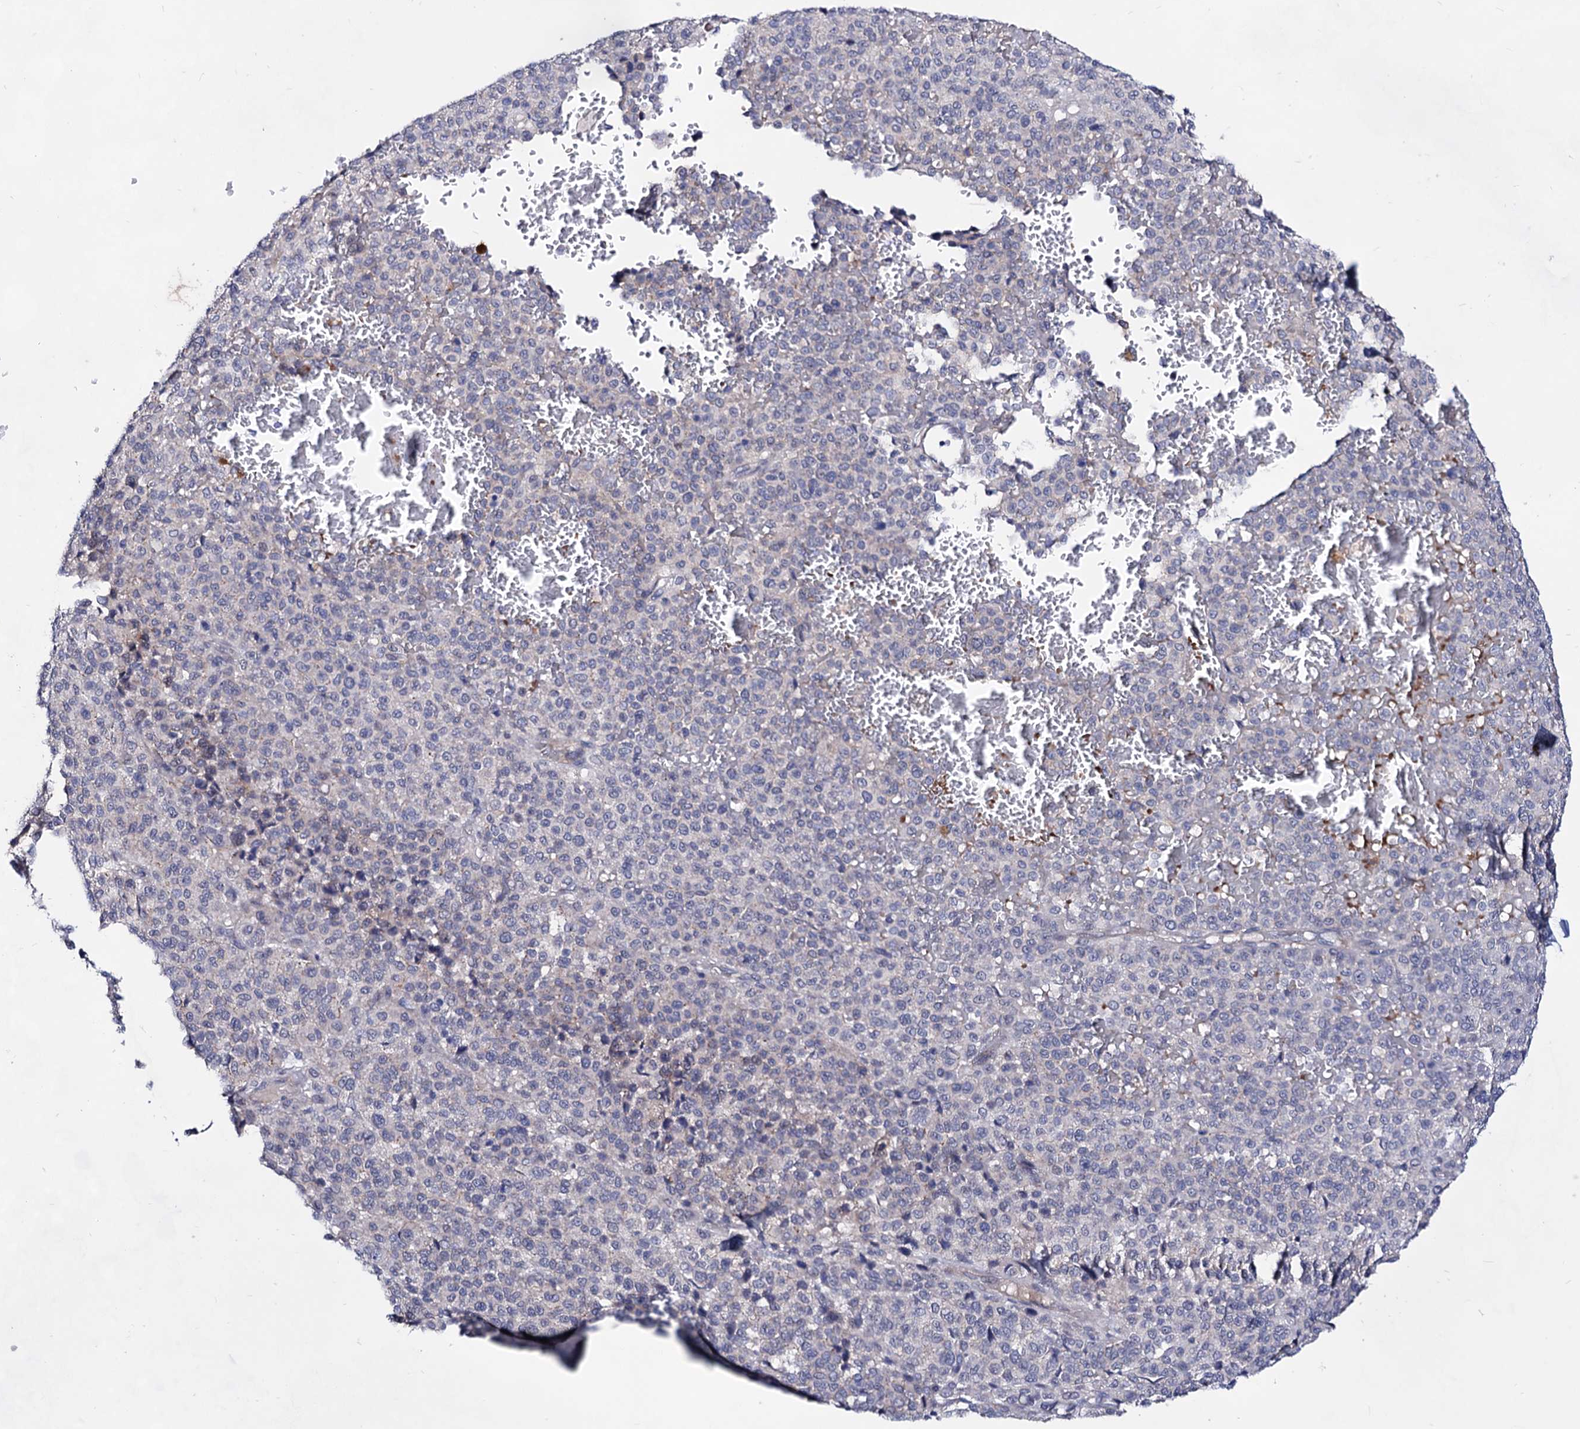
{"staining": {"intensity": "negative", "quantity": "none", "location": "none"}, "tissue": "melanoma", "cell_type": "Tumor cells", "image_type": "cancer", "snomed": [{"axis": "morphology", "description": "Malignant melanoma, Metastatic site"}, {"axis": "topography", "description": "Pancreas"}], "caption": "The histopathology image shows no significant expression in tumor cells of malignant melanoma (metastatic site).", "gene": "PLIN1", "patient": {"sex": "female", "age": 30}}